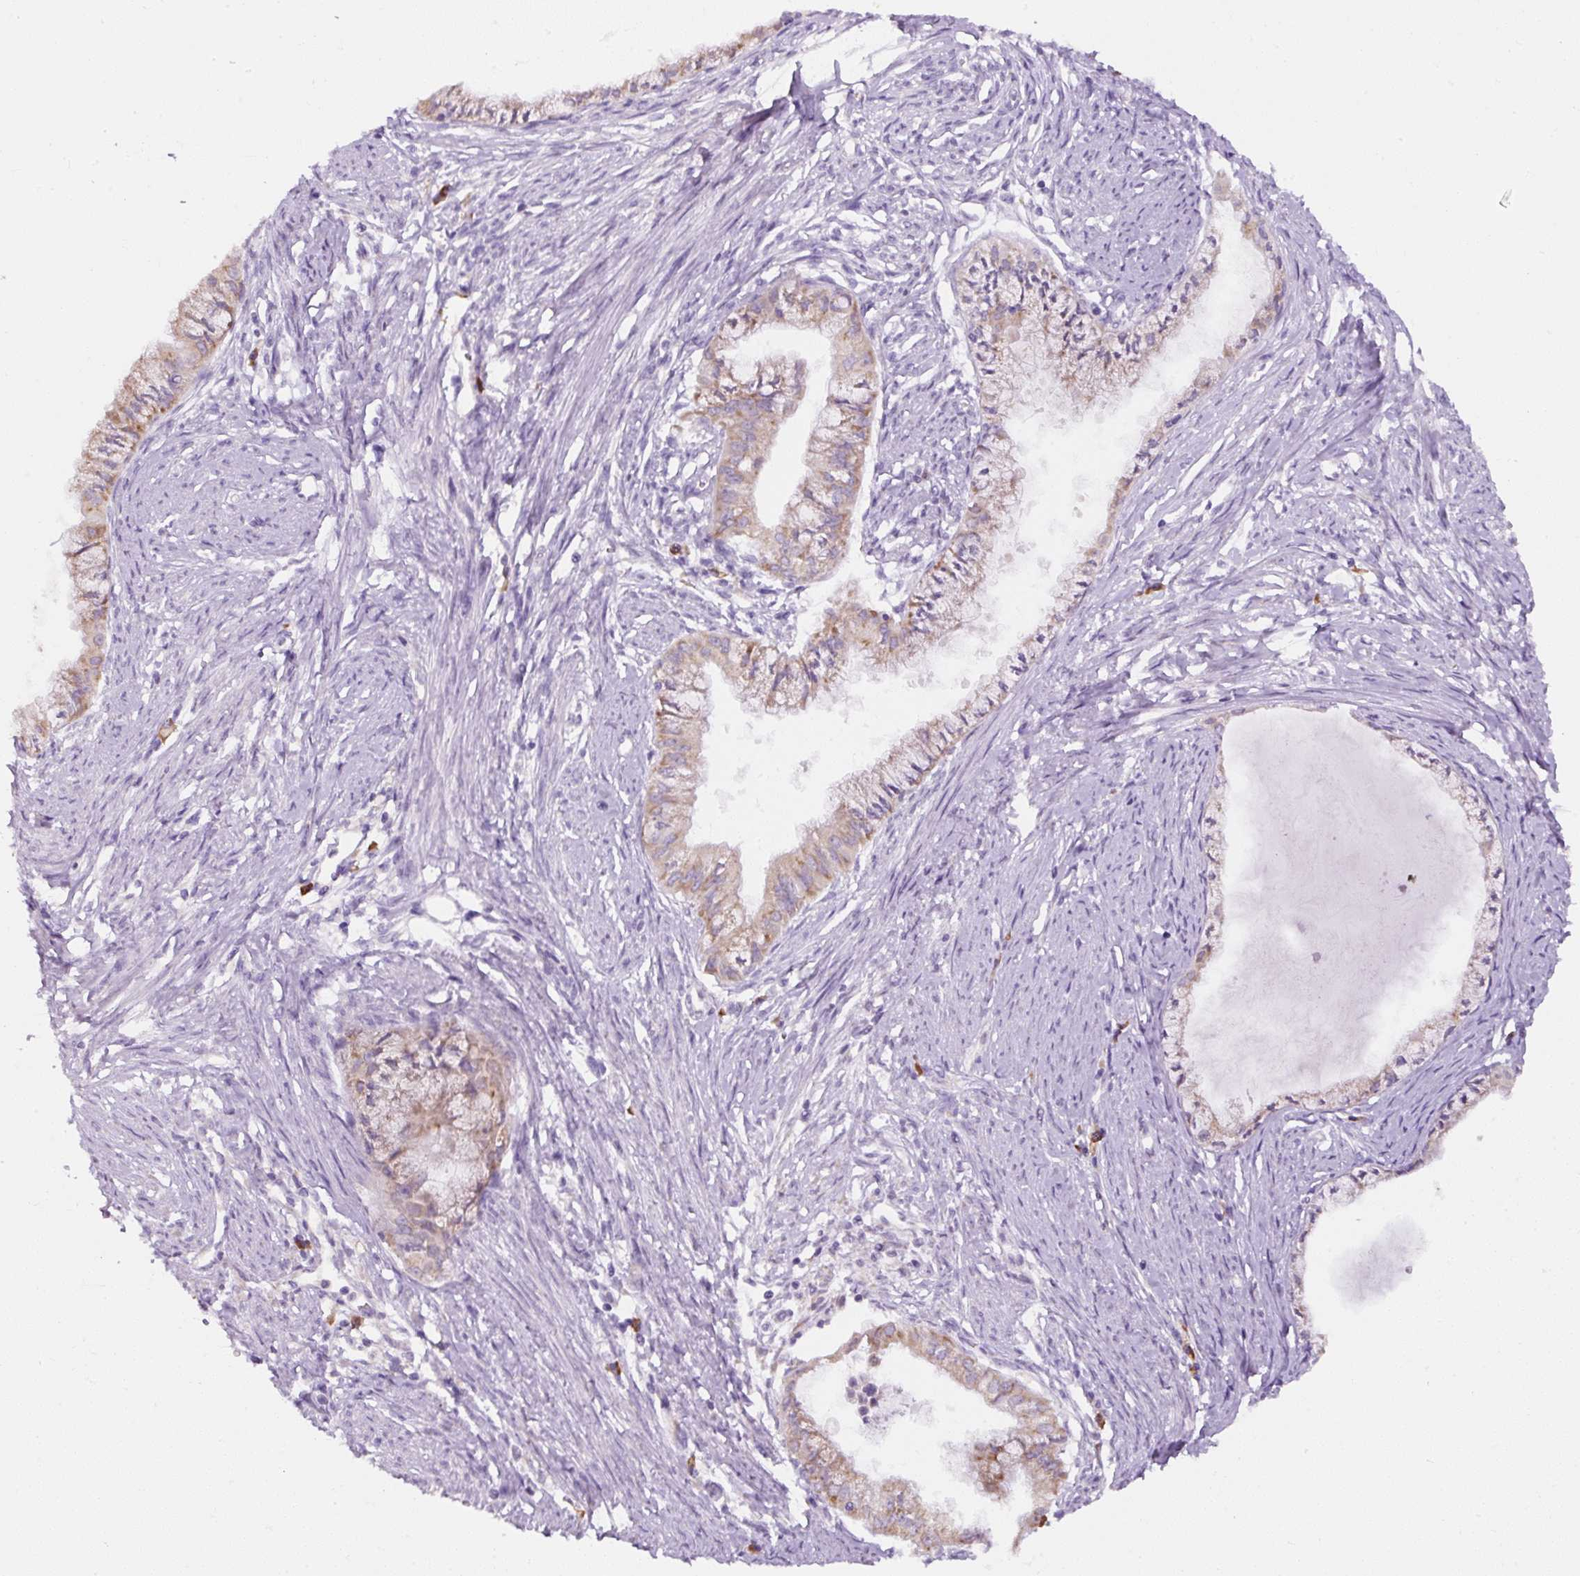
{"staining": {"intensity": "moderate", "quantity": "25%-75%", "location": "cytoplasmic/membranous"}, "tissue": "endometrial cancer", "cell_type": "Tumor cells", "image_type": "cancer", "snomed": [{"axis": "morphology", "description": "Adenocarcinoma, NOS"}, {"axis": "topography", "description": "Endometrium"}], "caption": "Endometrial adenocarcinoma stained with a protein marker shows moderate staining in tumor cells.", "gene": "DDOST", "patient": {"sex": "female", "age": 76}}